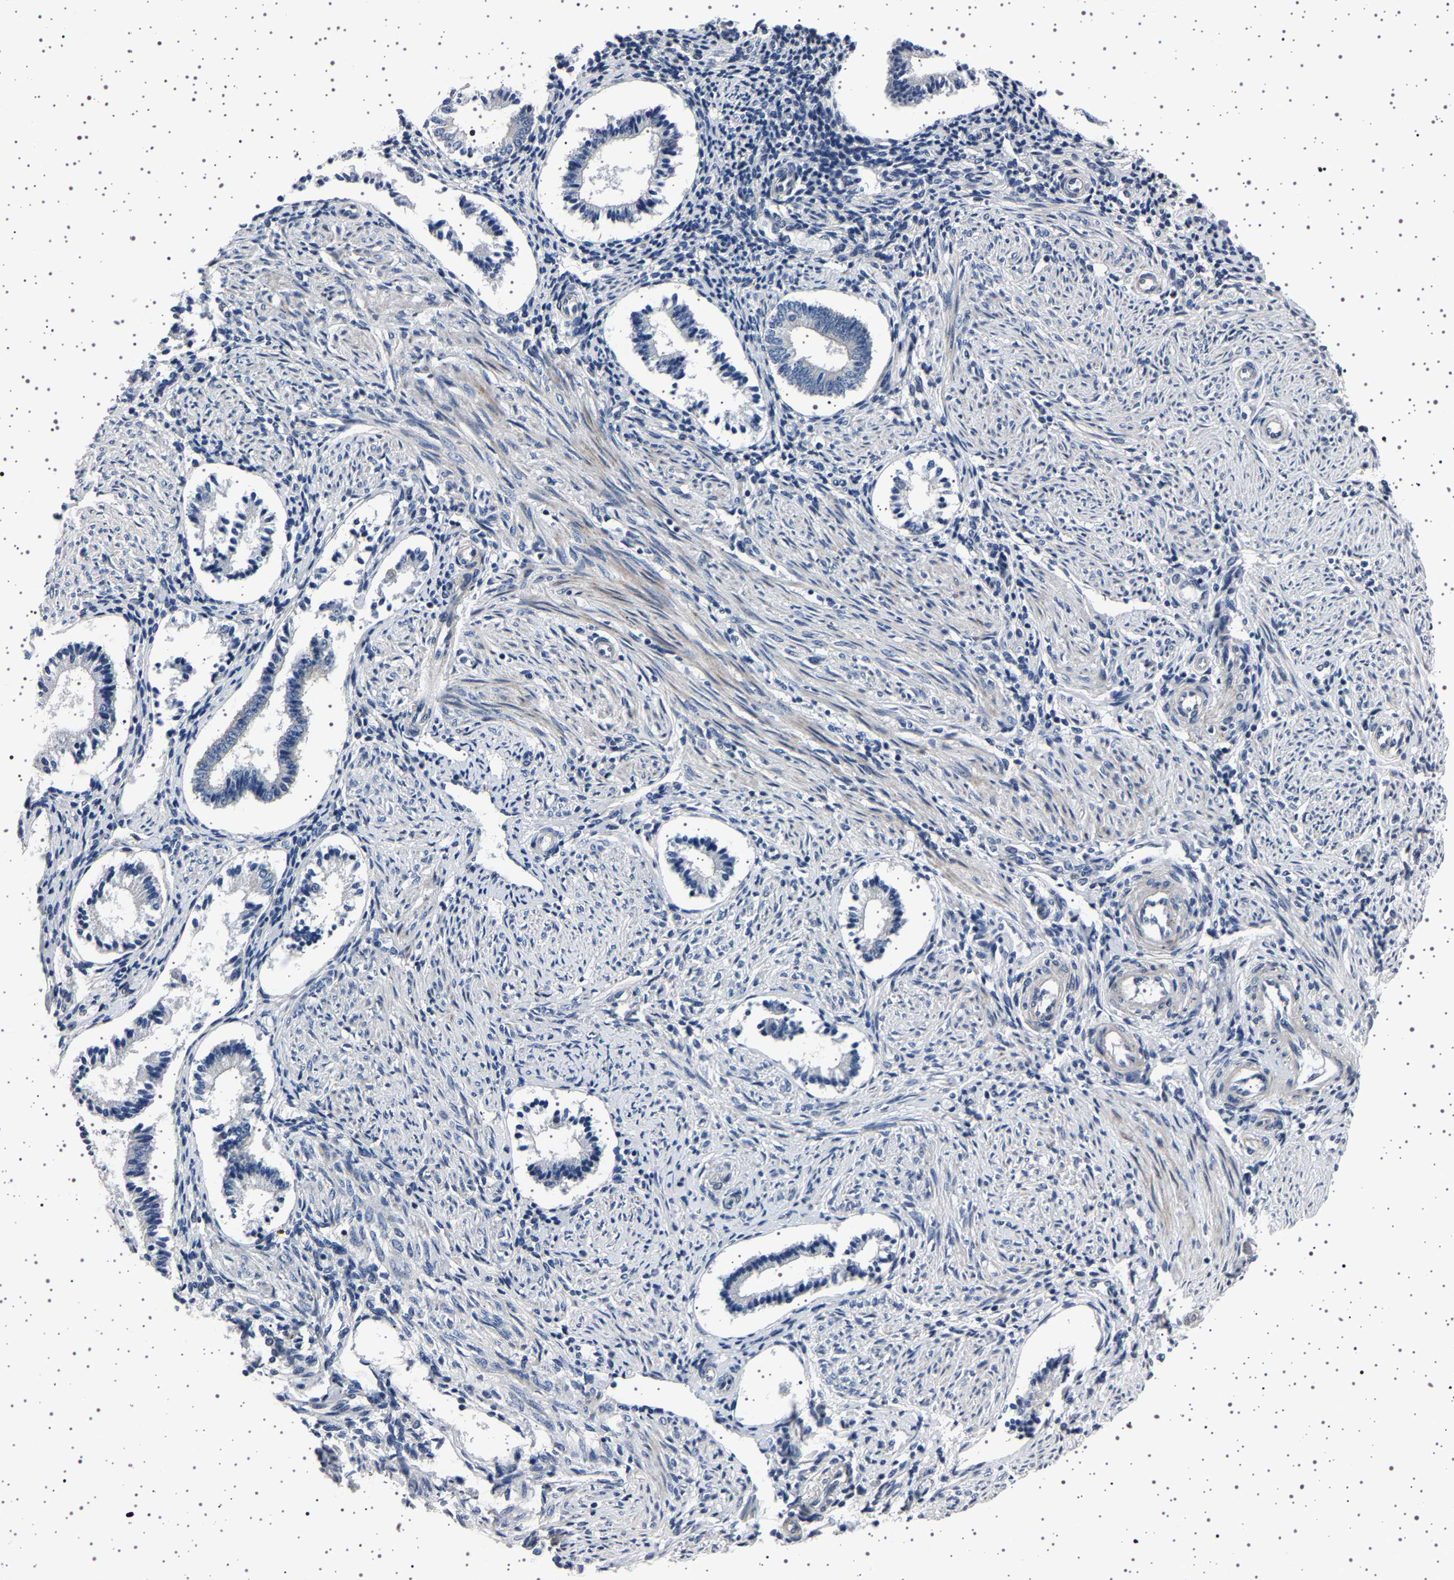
{"staining": {"intensity": "negative", "quantity": "none", "location": "none"}, "tissue": "endometrium", "cell_type": "Cells in endometrial stroma", "image_type": "normal", "snomed": [{"axis": "morphology", "description": "Normal tissue, NOS"}, {"axis": "topography", "description": "Endometrium"}], "caption": "This image is of benign endometrium stained with immunohistochemistry (IHC) to label a protein in brown with the nuclei are counter-stained blue. There is no staining in cells in endometrial stroma.", "gene": "PAK5", "patient": {"sex": "female", "age": 42}}